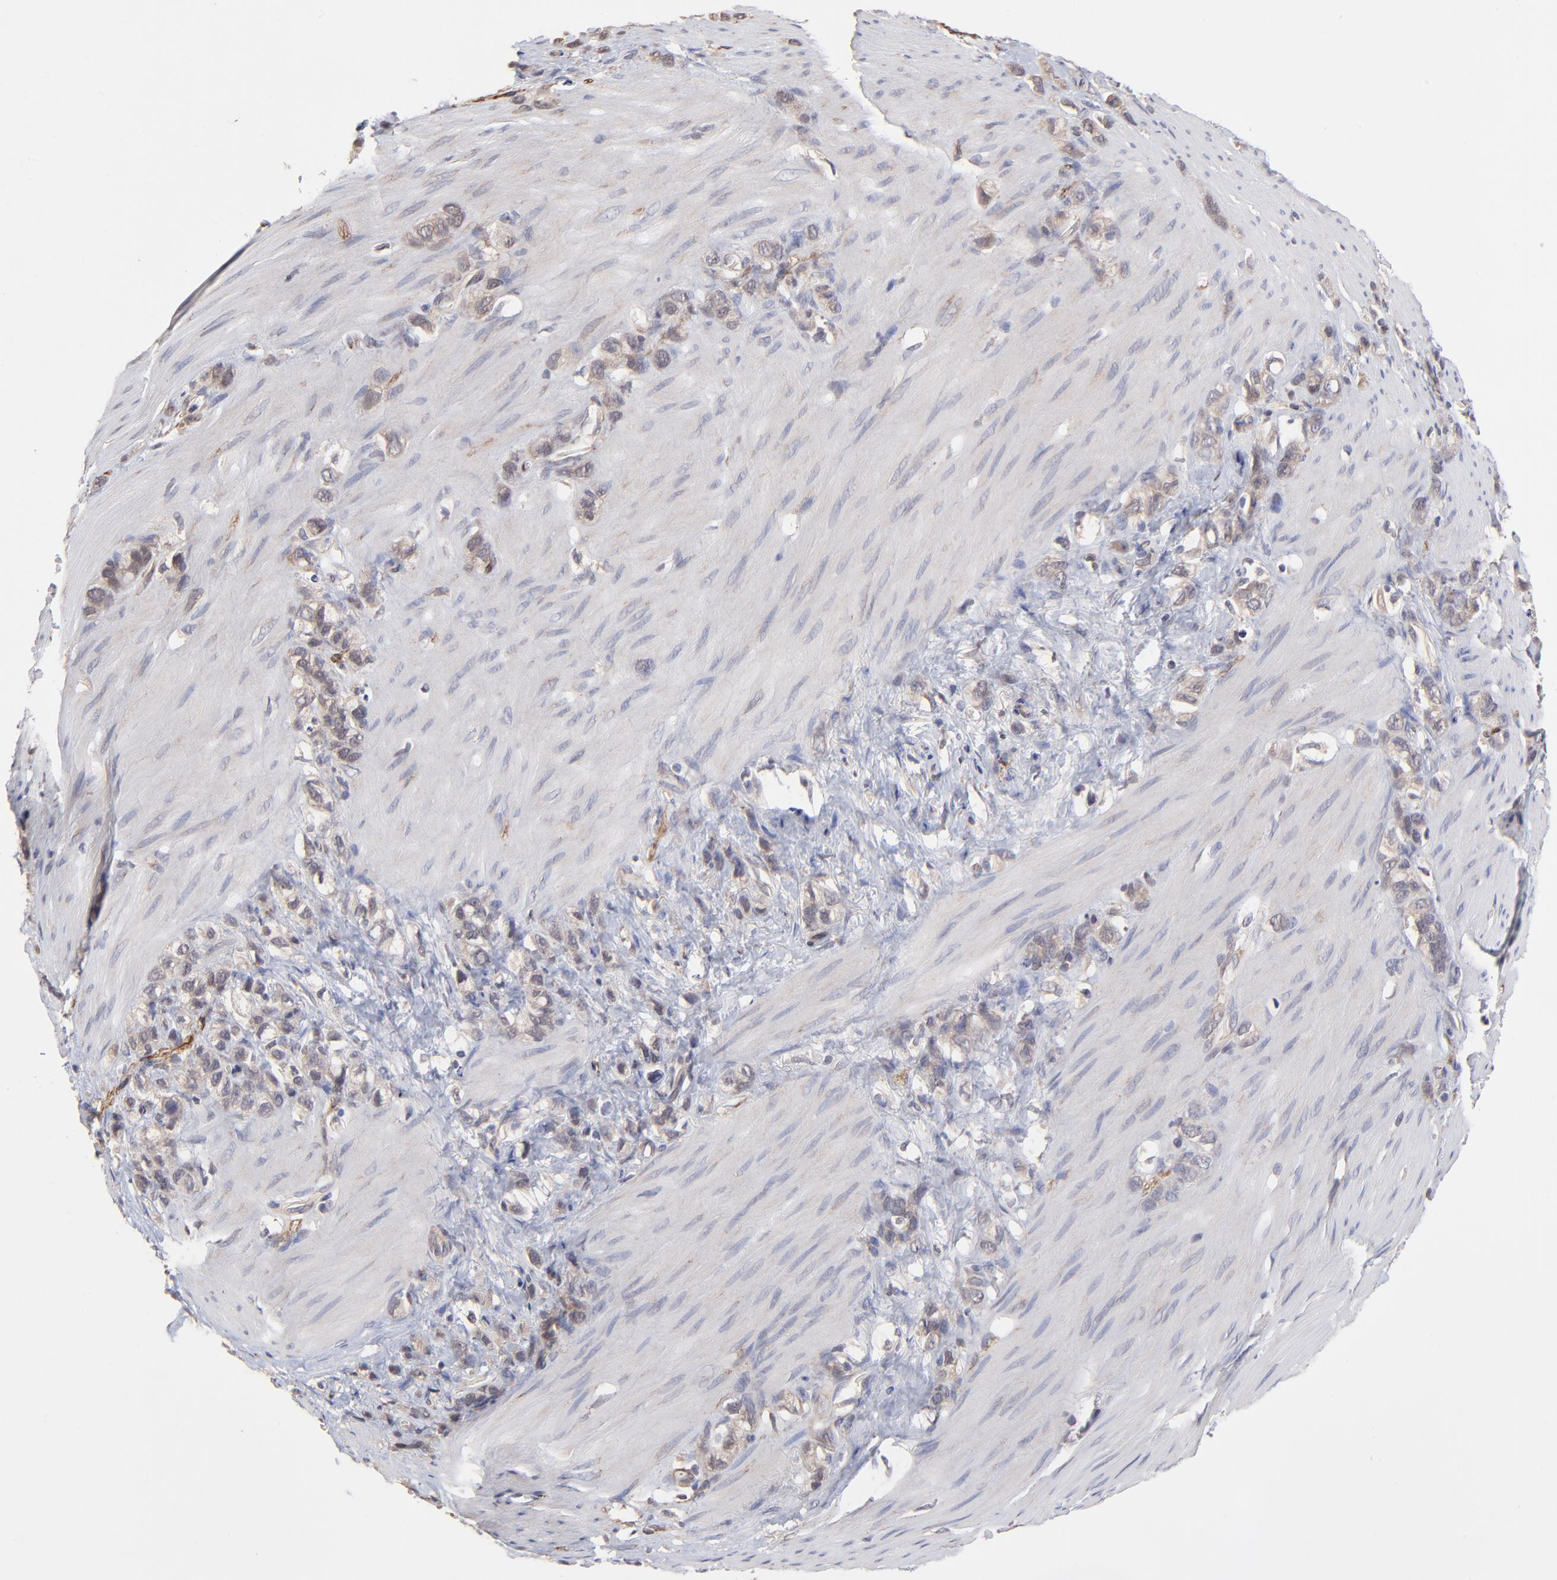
{"staining": {"intensity": "weak", "quantity": ">75%", "location": "cytoplasmic/membranous"}, "tissue": "stomach cancer", "cell_type": "Tumor cells", "image_type": "cancer", "snomed": [{"axis": "morphology", "description": "Normal tissue, NOS"}, {"axis": "morphology", "description": "Adenocarcinoma, NOS"}, {"axis": "morphology", "description": "Adenocarcinoma, High grade"}, {"axis": "topography", "description": "Stomach, upper"}, {"axis": "topography", "description": "Stomach"}], "caption": "Stomach cancer tissue displays weak cytoplasmic/membranous staining in about >75% of tumor cells, visualized by immunohistochemistry.", "gene": "CHL1", "patient": {"sex": "female", "age": 65}}